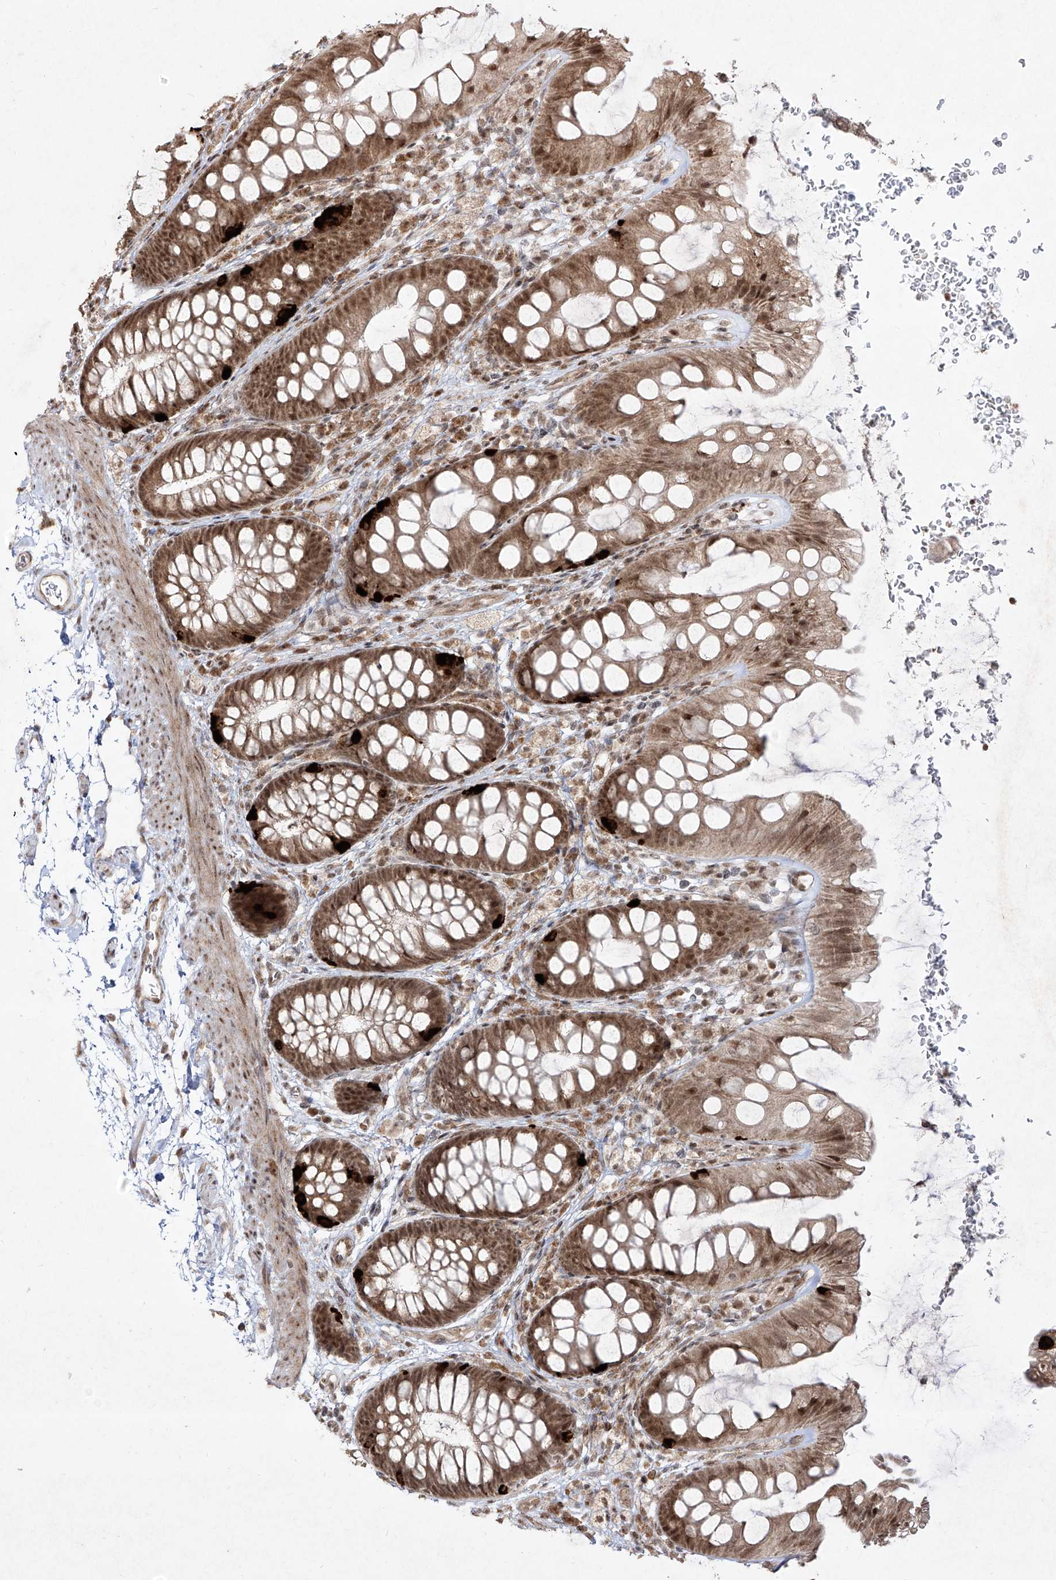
{"staining": {"intensity": "moderate", "quantity": ">75%", "location": "cytoplasmic/membranous"}, "tissue": "colon", "cell_type": "Endothelial cells", "image_type": "normal", "snomed": [{"axis": "morphology", "description": "Normal tissue, NOS"}, {"axis": "topography", "description": "Colon"}], "caption": "Immunohistochemical staining of benign colon reveals moderate cytoplasmic/membranous protein positivity in about >75% of endothelial cells. Using DAB (brown) and hematoxylin (blue) stains, captured at high magnification using brightfield microscopy.", "gene": "SNRNP27", "patient": {"sex": "female", "age": 62}}